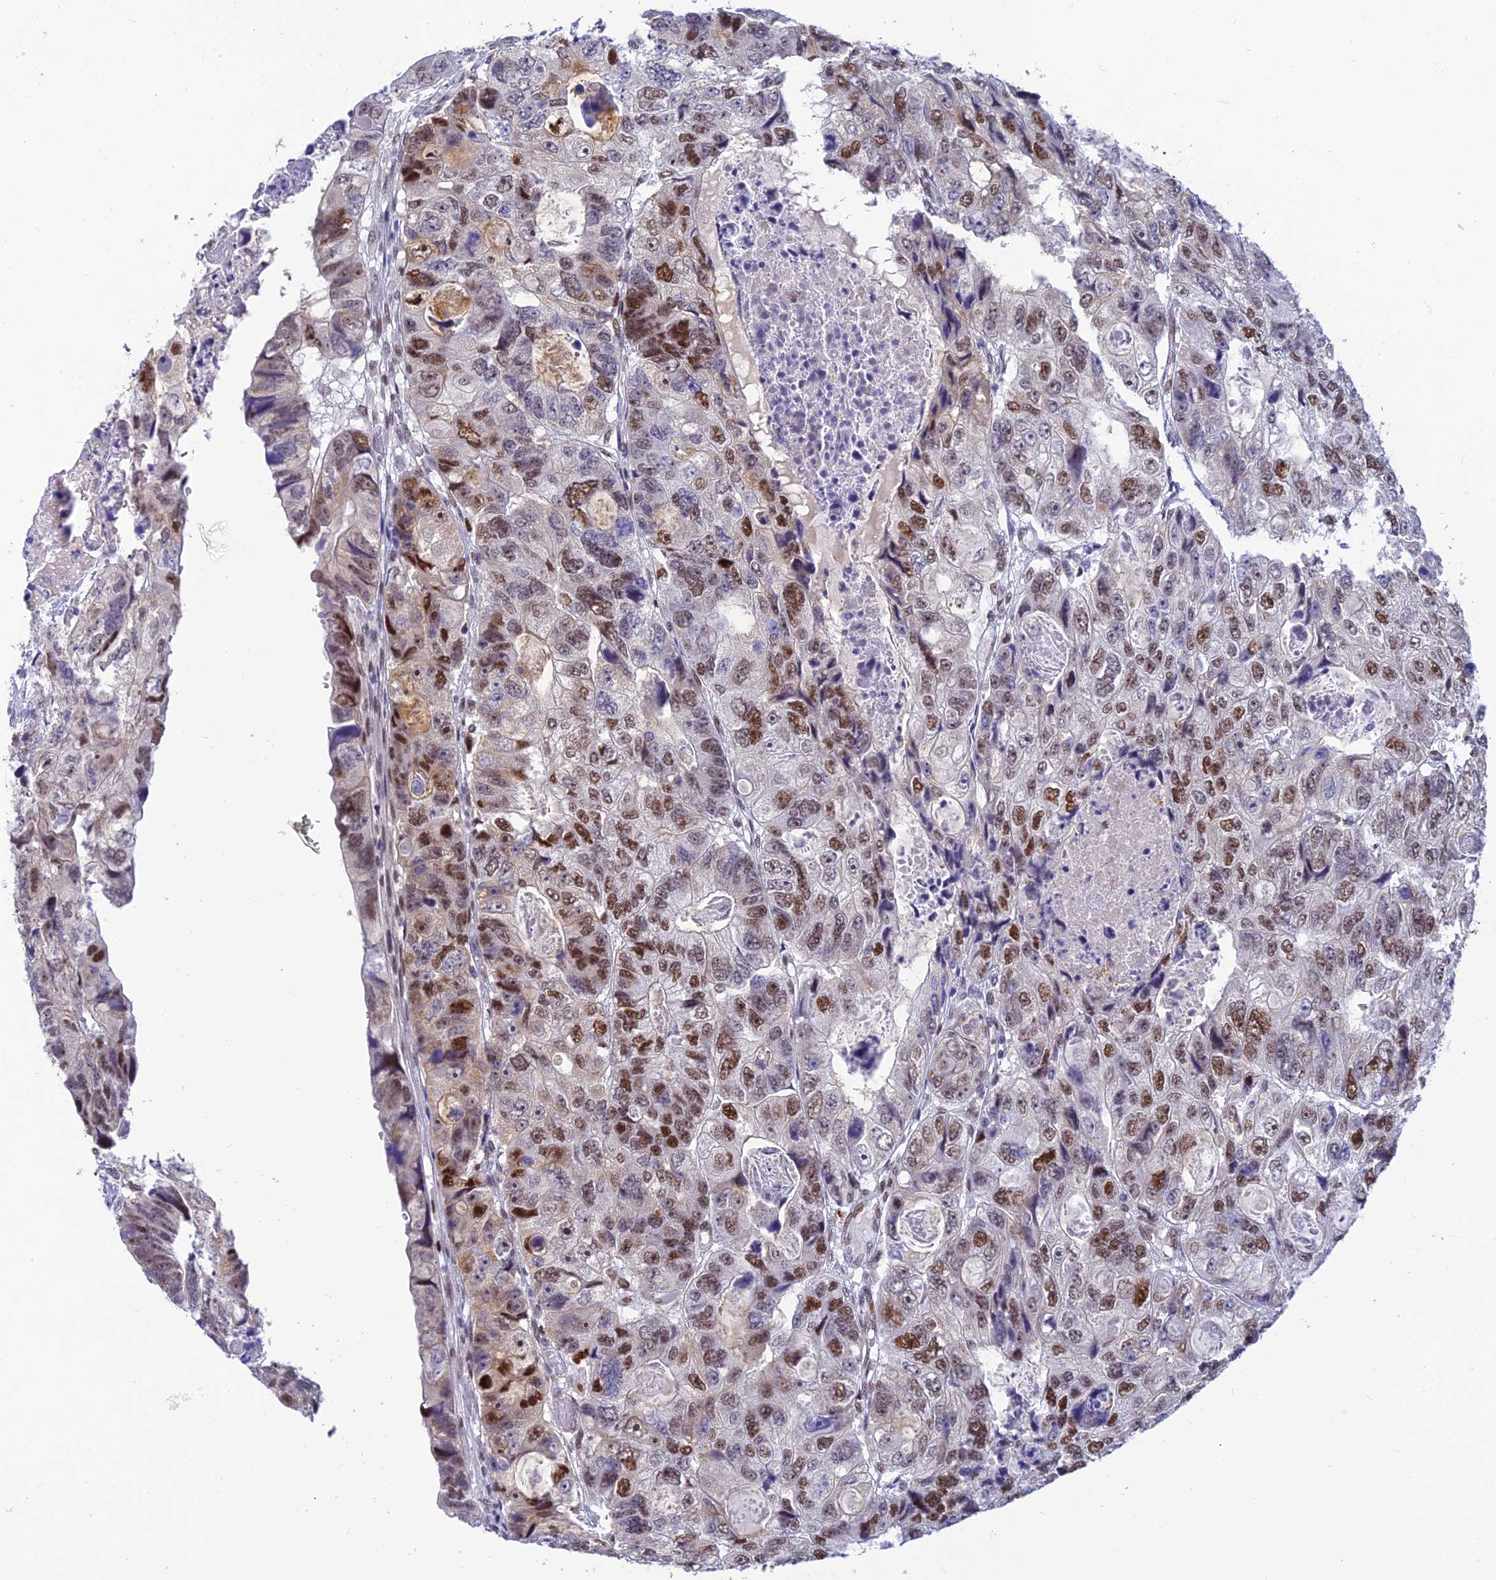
{"staining": {"intensity": "moderate", "quantity": "25%-75%", "location": "nuclear"}, "tissue": "colorectal cancer", "cell_type": "Tumor cells", "image_type": "cancer", "snomed": [{"axis": "morphology", "description": "Adenocarcinoma, NOS"}, {"axis": "topography", "description": "Rectum"}], "caption": "A photomicrograph showing moderate nuclear expression in about 25%-75% of tumor cells in adenocarcinoma (colorectal), as visualized by brown immunohistochemical staining.", "gene": "CLK4", "patient": {"sex": "male", "age": 59}}